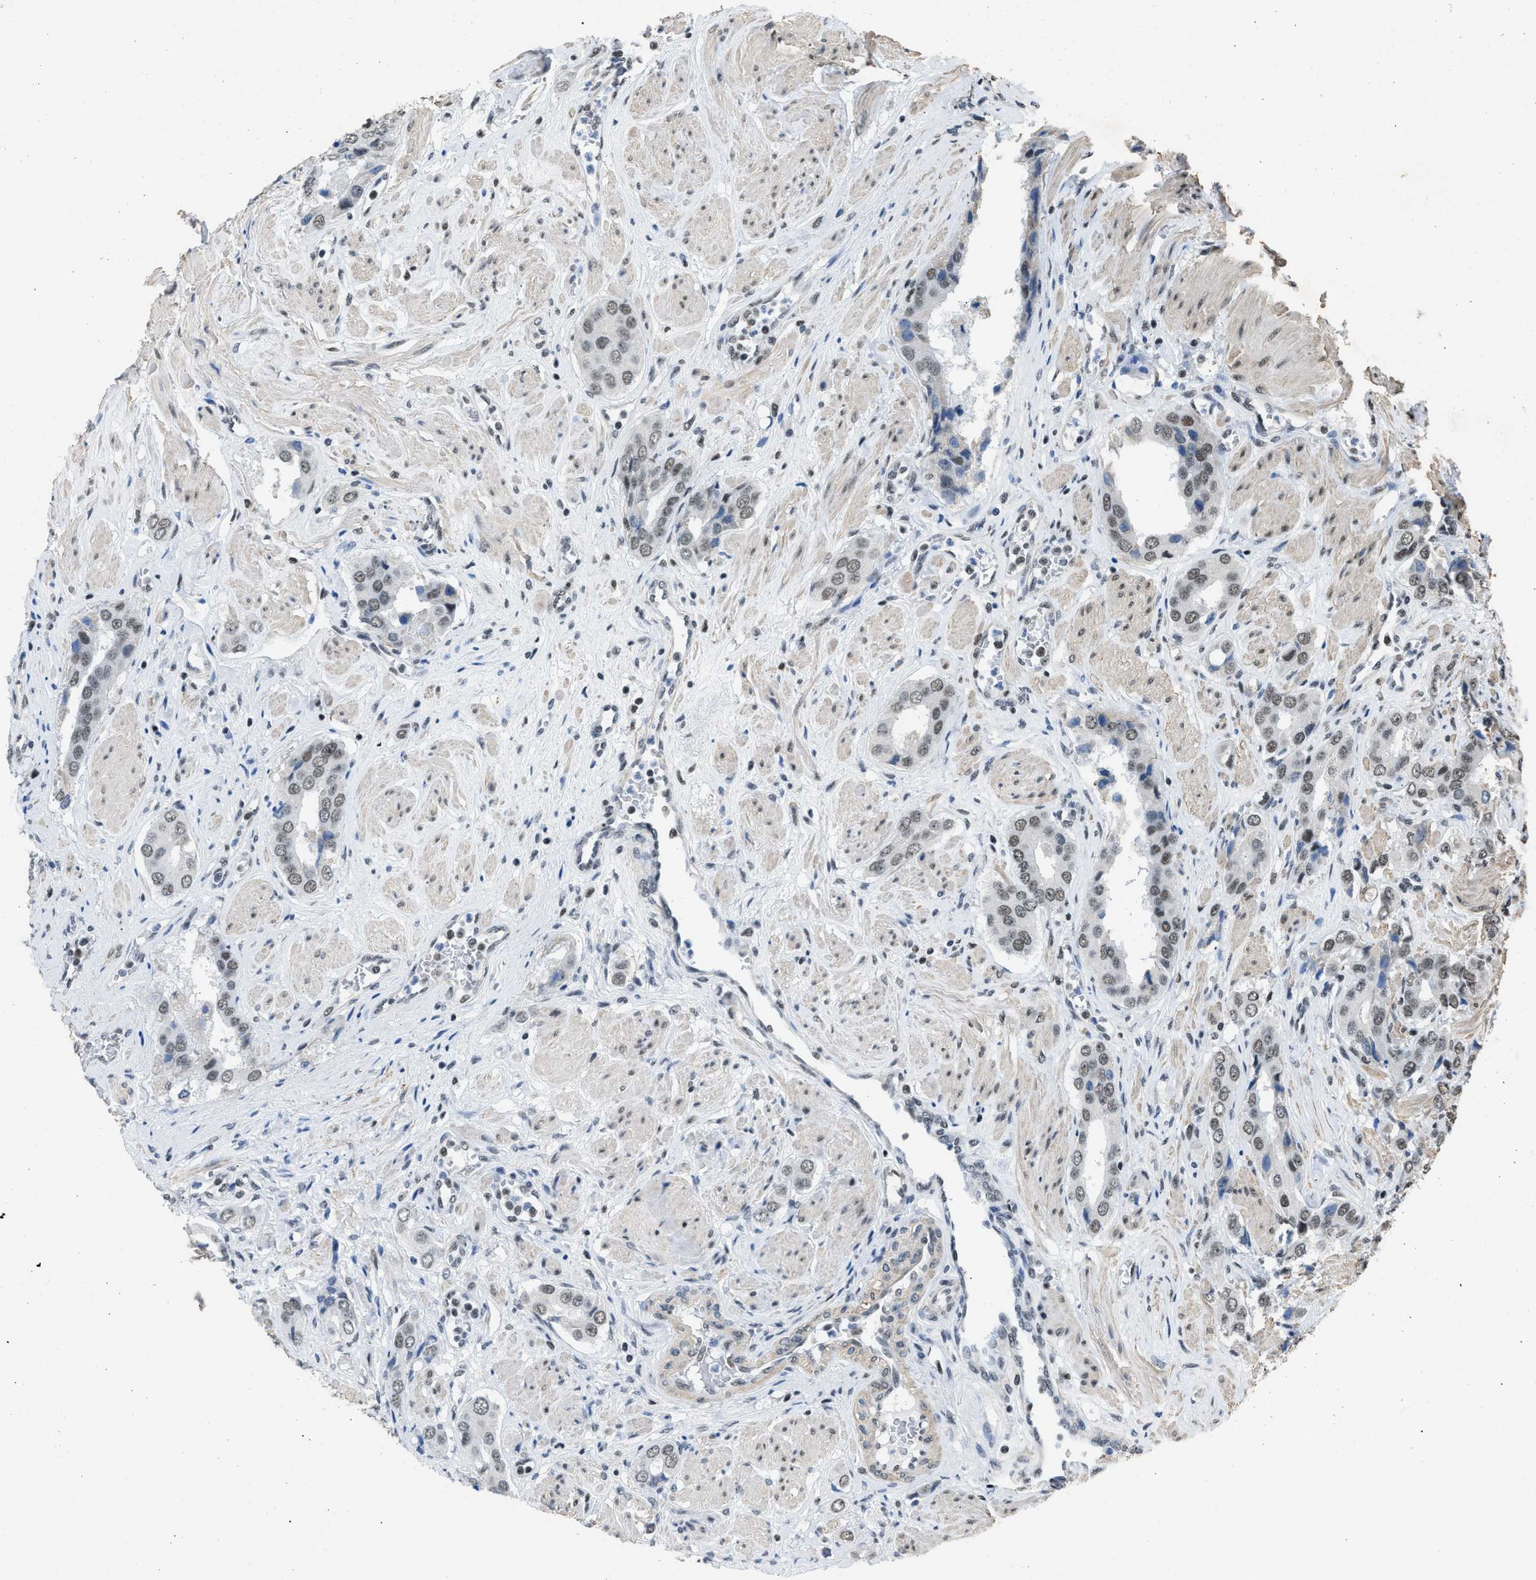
{"staining": {"intensity": "moderate", "quantity": "25%-75%", "location": "nuclear"}, "tissue": "prostate cancer", "cell_type": "Tumor cells", "image_type": "cancer", "snomed": [{"axis": "morphology", "description": "Adenocarcinoma, High grade"}, {"axis": "topography", "description": "Prostate"}], "caption": "Tumor cells display medium levels of moderate nuclear staining in about 25%-75% of cells in human adenocarcinoma (high-grade) (prostate).", "gene": "SCAF4", "patient": {"sex": "male", "age": 52}}